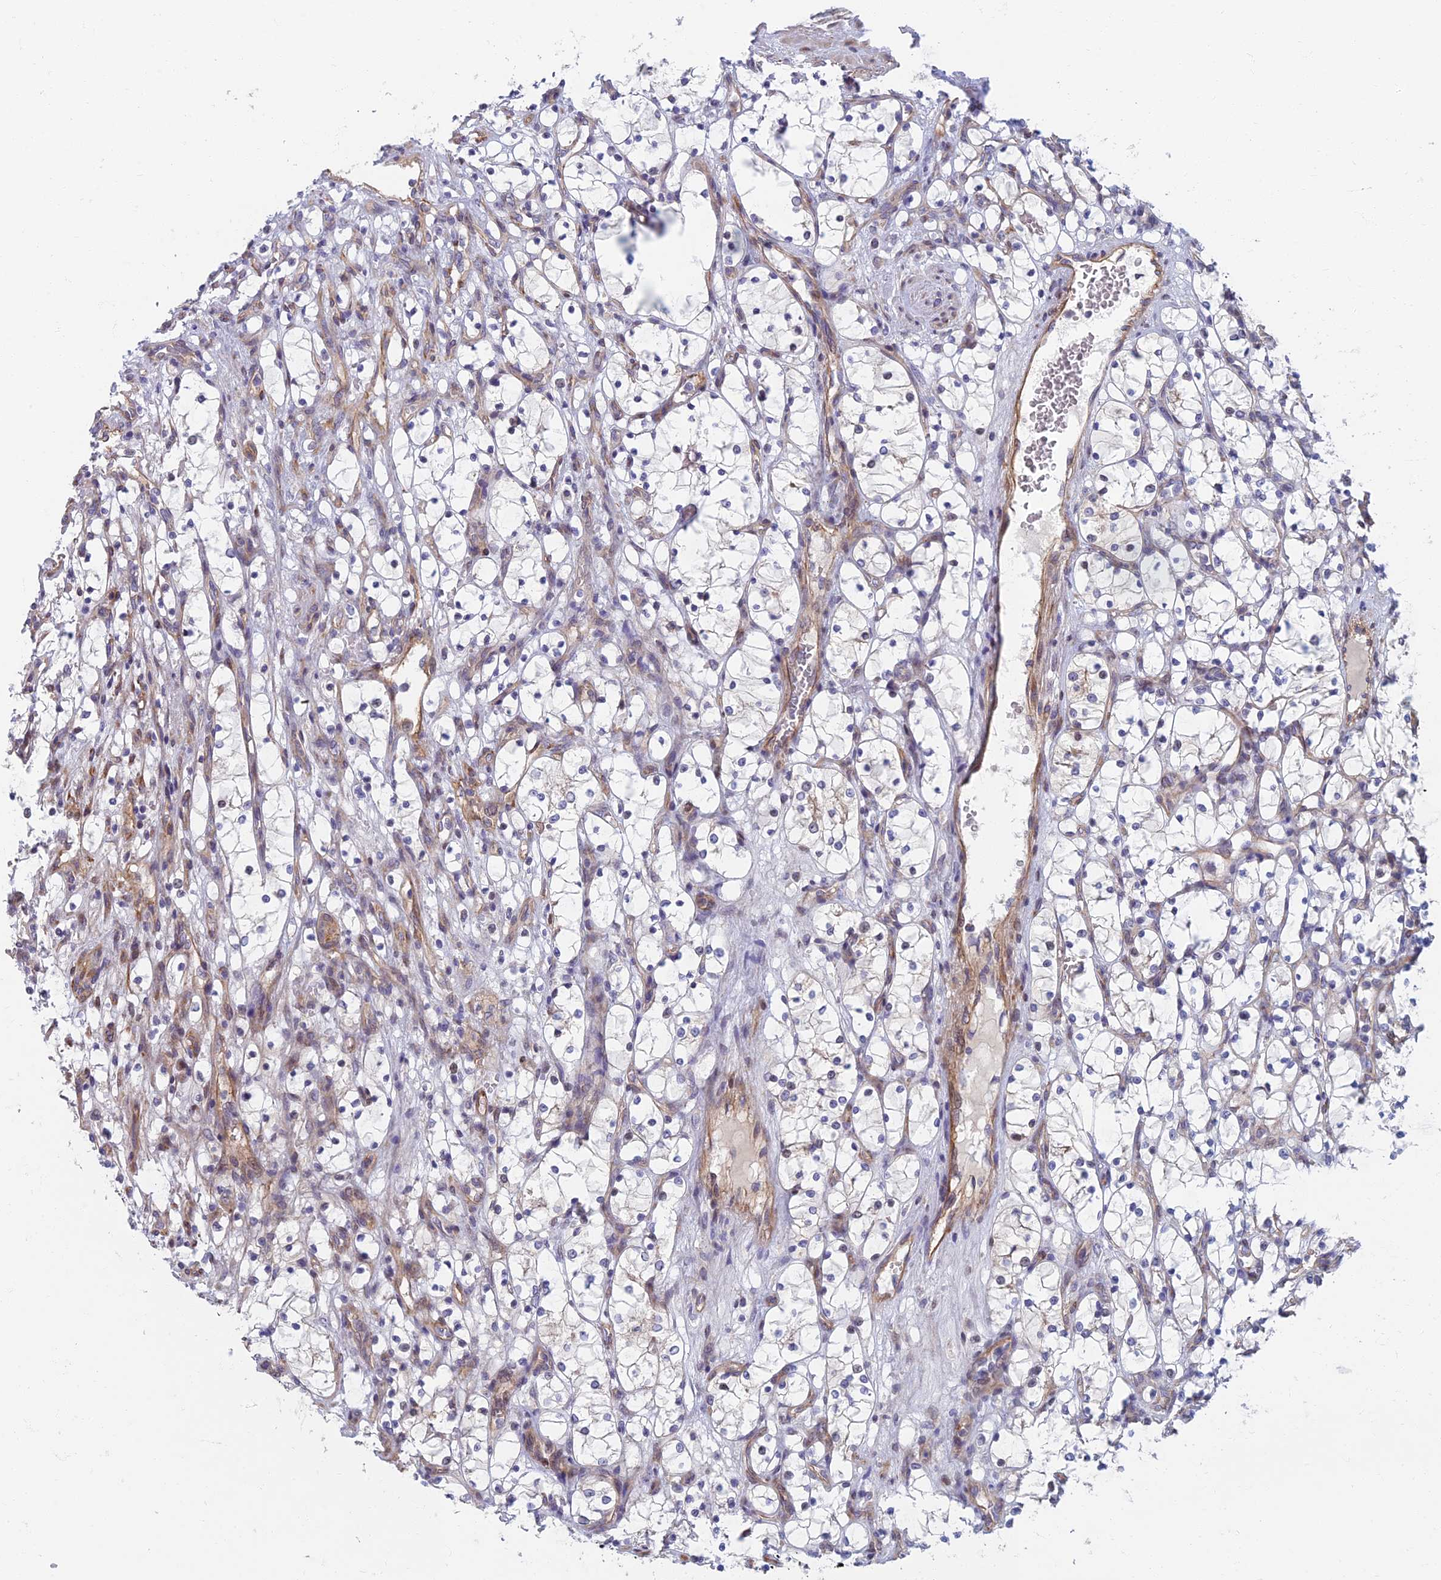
{"staining": {"intensity": "negative", "quantity": "none", "location": "none"}, "tissue": "renal cancer", "cell_type": "Tumor cells", "image_type": "cancer", "snomed": [{"axis": "morphology", "description": "Adenocarcinoma, NOS"}, {"axis": "topography", "description": "Kidney"}], "caption": "High magnification brightfield microscopy of renal cancer (adenocarcinoma) stained with DAB (3,3'-diaminobenzidine) (brown) and counterstained with hematoxylin (blue): tumor cells show no significant positivity.", "gene": "RHBDL2", "patient": {"sex": "female", "age": 69}}